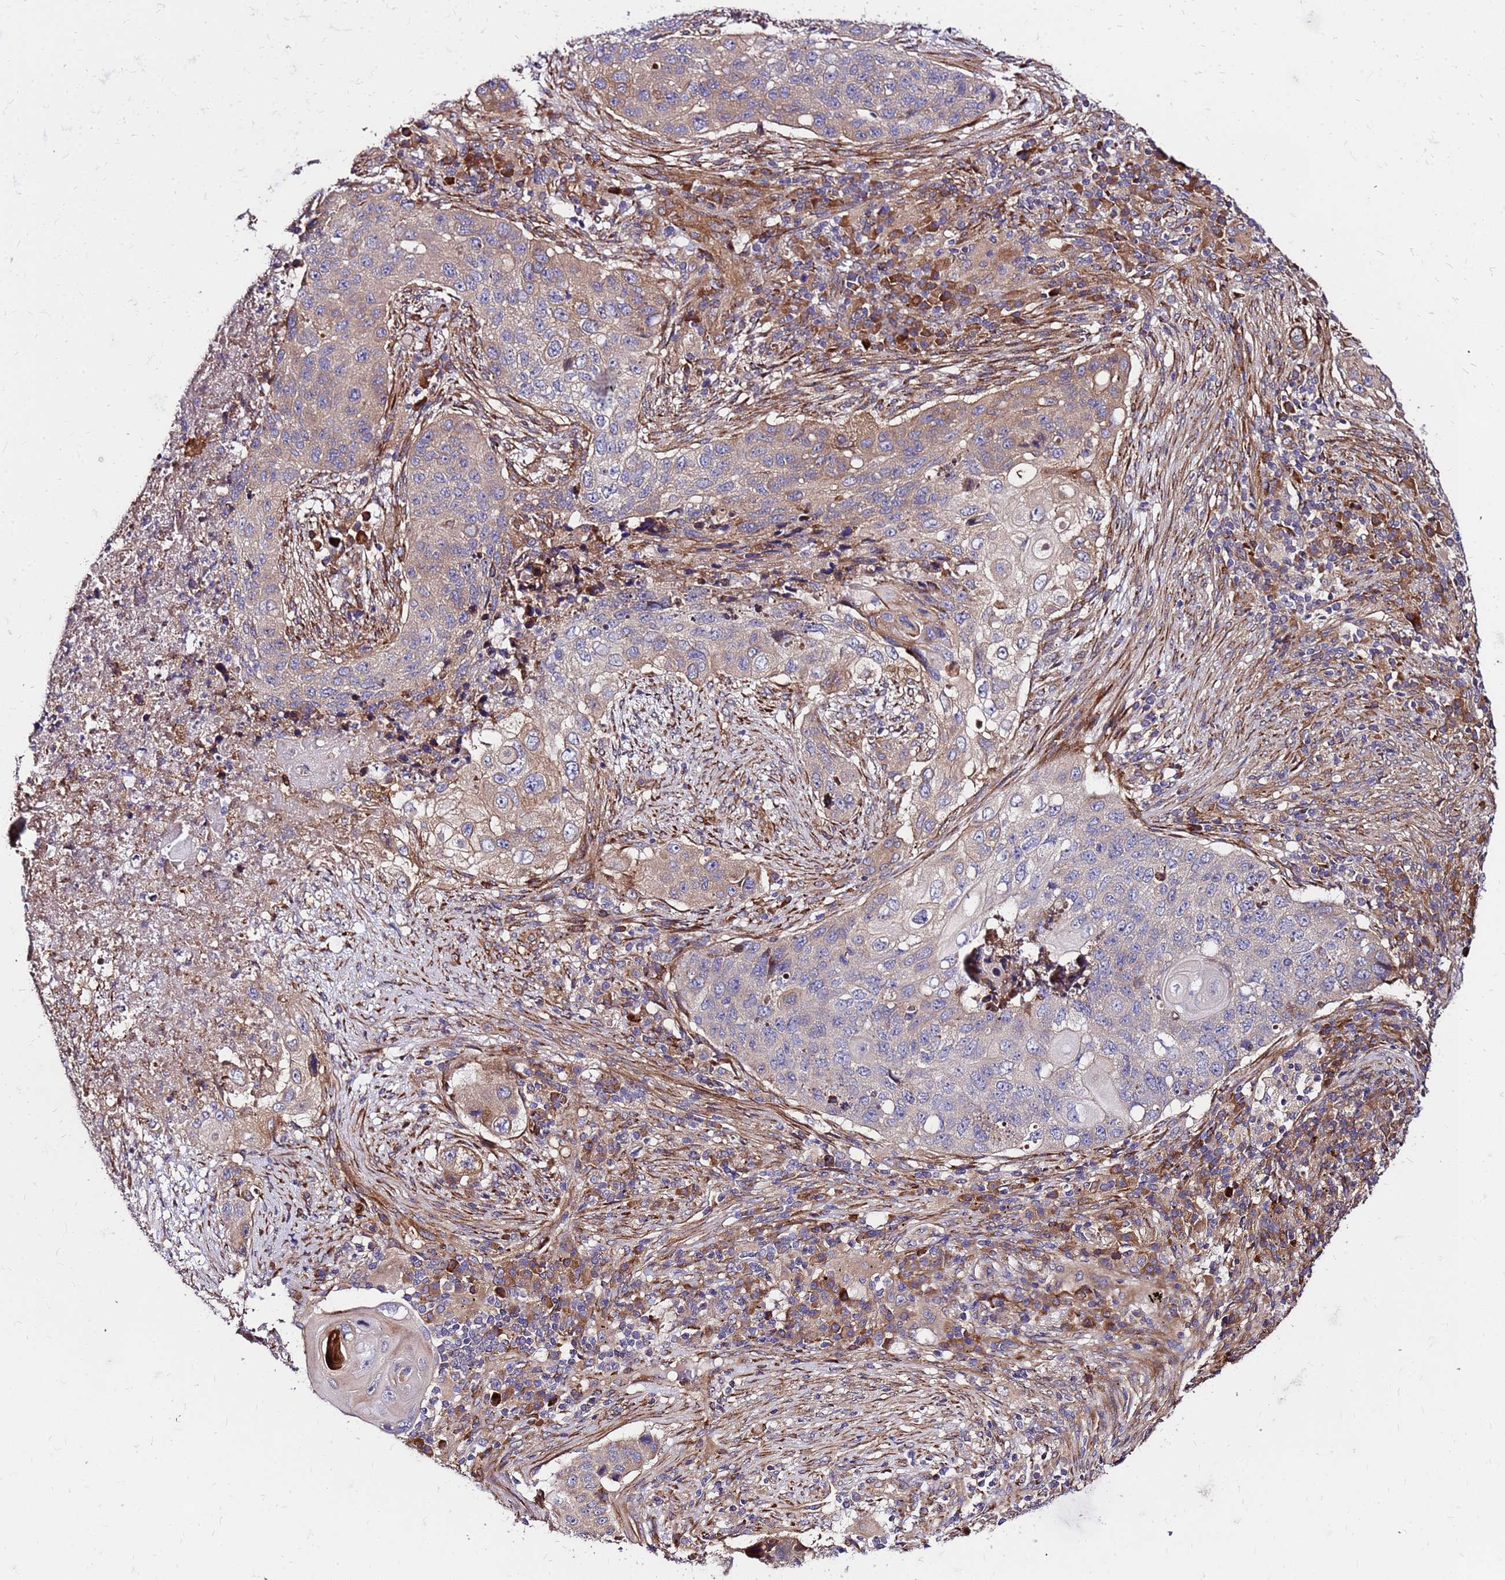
{"staining": {"intensity": "moderate", "quantity": "25%-75%", "location": "cytoplasmic/membranous"}, "tissue": "lung cancer", "cell_type": "Tumor cells", "image_type": "cancer", "snomed": [{"axis": "morphology", "description": "Squamous cell carcinoma, NOS"}, {"axis": "topography", "description": "Lung"}], "caption": "This is an image of immunohistochemistry staining of lung cancer, which shows moderate expression in the cytoplasmic/membranous of tumor cells.", "gene": "WWC2", "patient": {"sex": "female", "age": 63}}